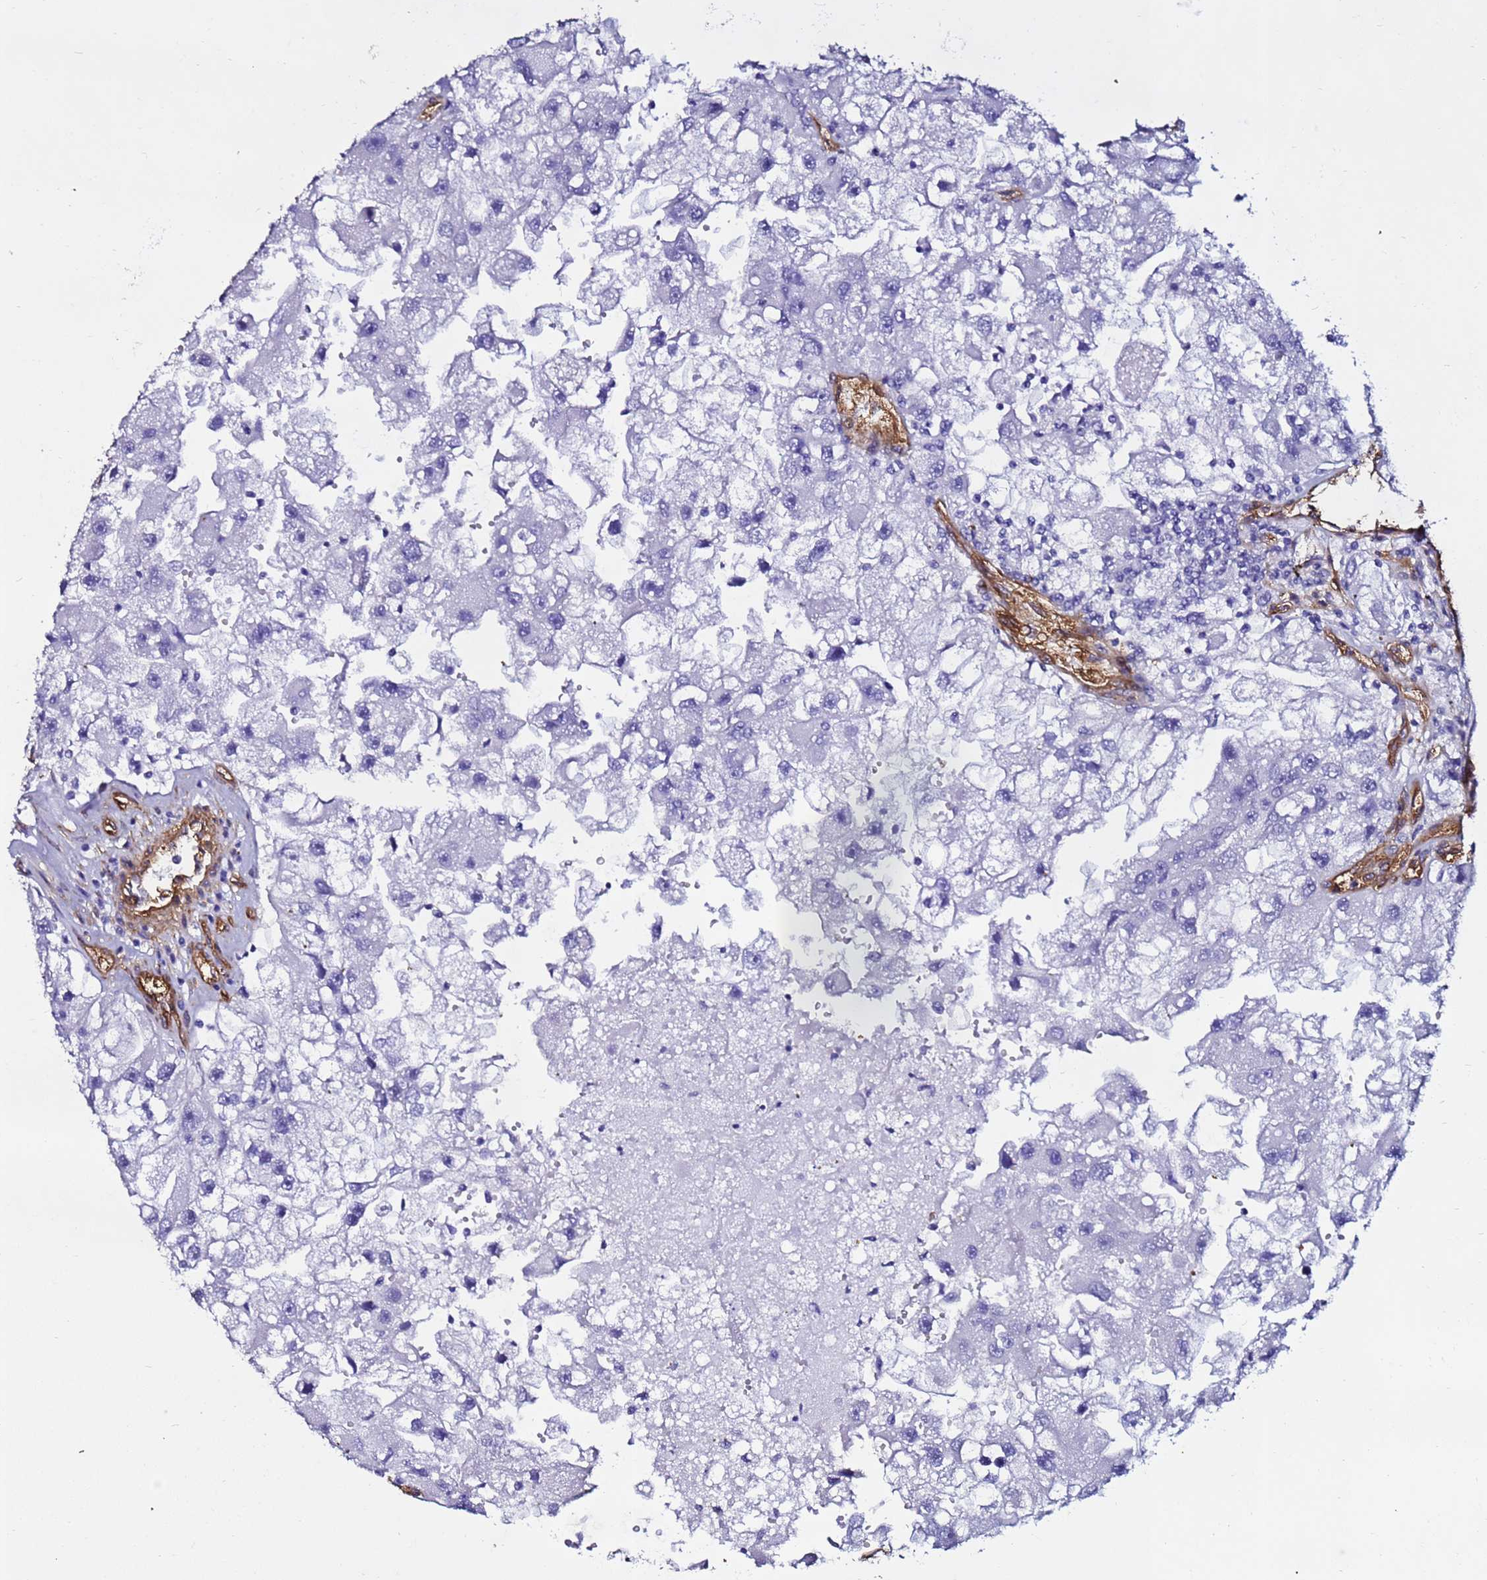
{"staining": {"intensity": "negative", "quantity": "none", "location": "none"}, "tissue": "renal cancer", "cell_type": "Tumor cells", "image_type": "cancer", "snomed": [{"axis": "morphology", "description": "Adenocarcinoma, NOS"}, {"axis": "topography", "description": "Kidney"}], "caption": "DAB immunohistochemical staining of renal adenocarcinoma reveals no significant positivity in tumor cells. The staining was performed using DAB (3,3'-diaminobenzidine) to visualize the protein expression in brown, while the nuclei were stained in blue with hematoxylin (Magnification: 20x).", "gene": "DEFB104A", "patient": {"sex": "male", "age": 63}}